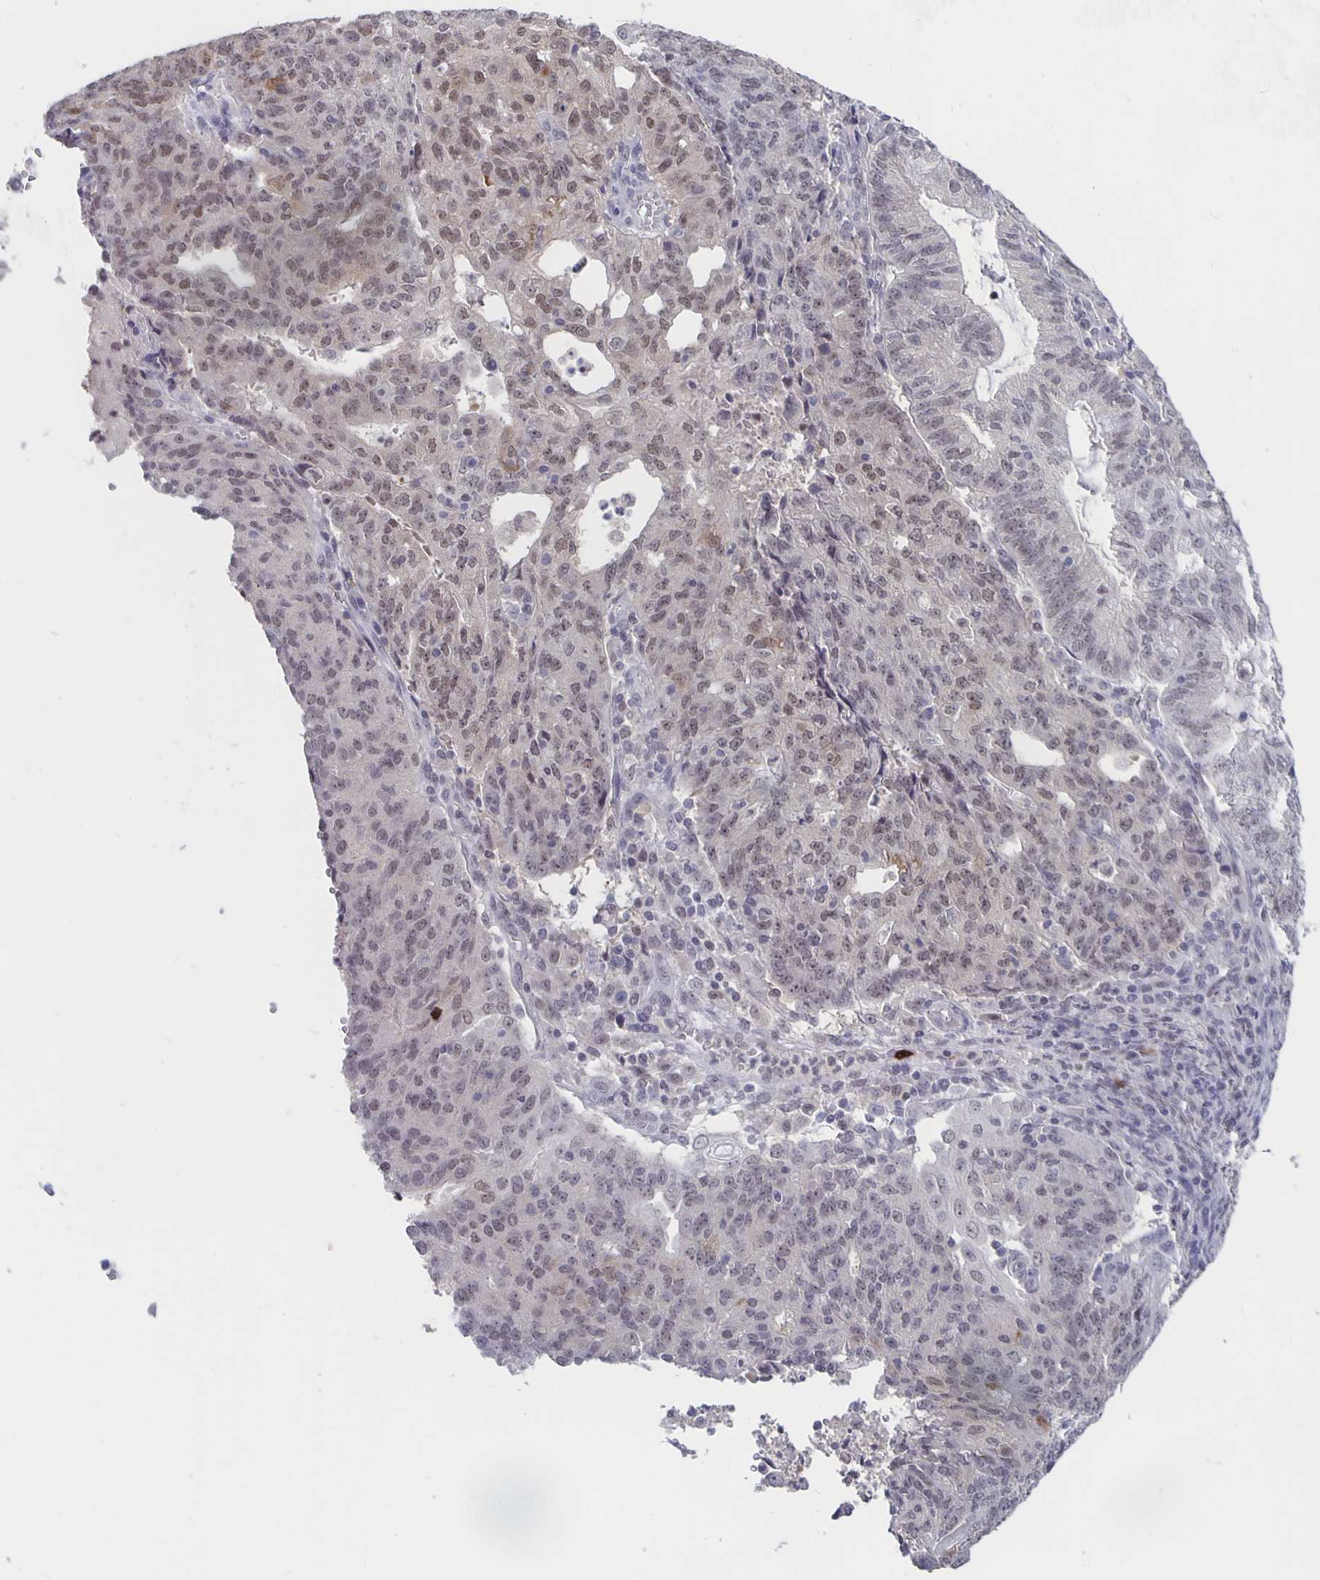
{"staining": {"intensity": "weak", "quantity": "<25%", "location": "nuclear"}, "tissue": "endometrial cancer", "cell_type": "Tumor cells", "image_type": "cancer", "snomed": [{"axis": "morphology", "description": "Adenocarcinoma, NOS"}, {"axis": "topography", "description": "Endometrium"}], "caption": "This micrograph is of endometrial cancer stained with immunohistochemistry to label a protein in brown with the nuclei are counter-stained blue. There is no expression in tumor cells. (Brightfield microscopy of DAB (3,3'-diaminobenzidine) immunohistochemistry (IHC) at high magnification).", "gene": "ZNF691", "patient": {"sex": "female", "age": 82}}